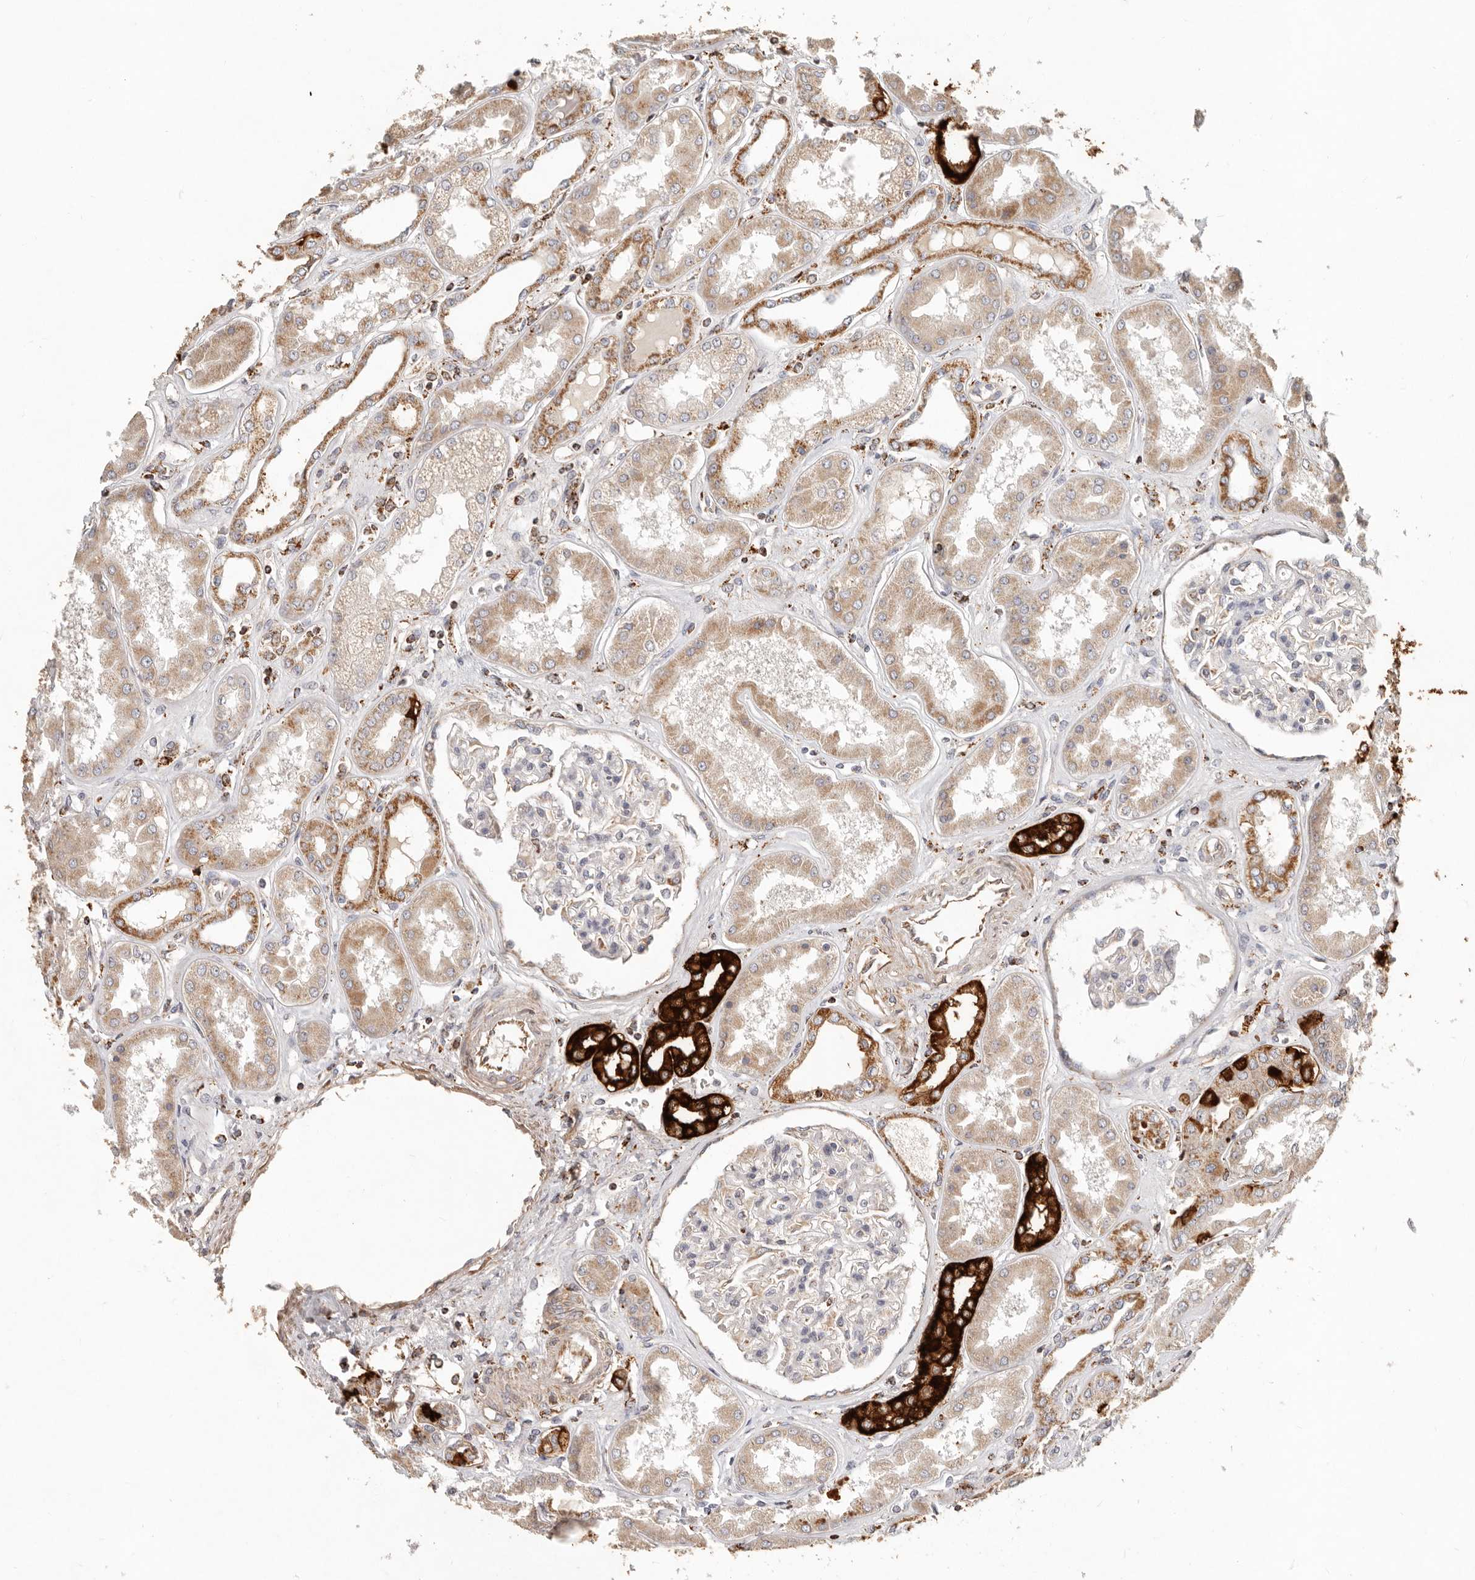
{"staining": {"intensity": "negative", "quantity": "none", "location": "none"}, "tissue": "kidney", "cell_type": "Cells in glomeruli", "image_type": "normal", "snomed": [{"axis": "morphology", "description": "Normal tissue, NOS"}, {"axis": "topography", "description": "Kidney"}], "caption": "Immunohistochemistry (IHC) photomicrograph of benign human kidney stained for a protein (brown), which displays no staining in cells in glomeruli.", "gene": "ARHGEF10L", "patient": {"sex": "female", "age": 56}}